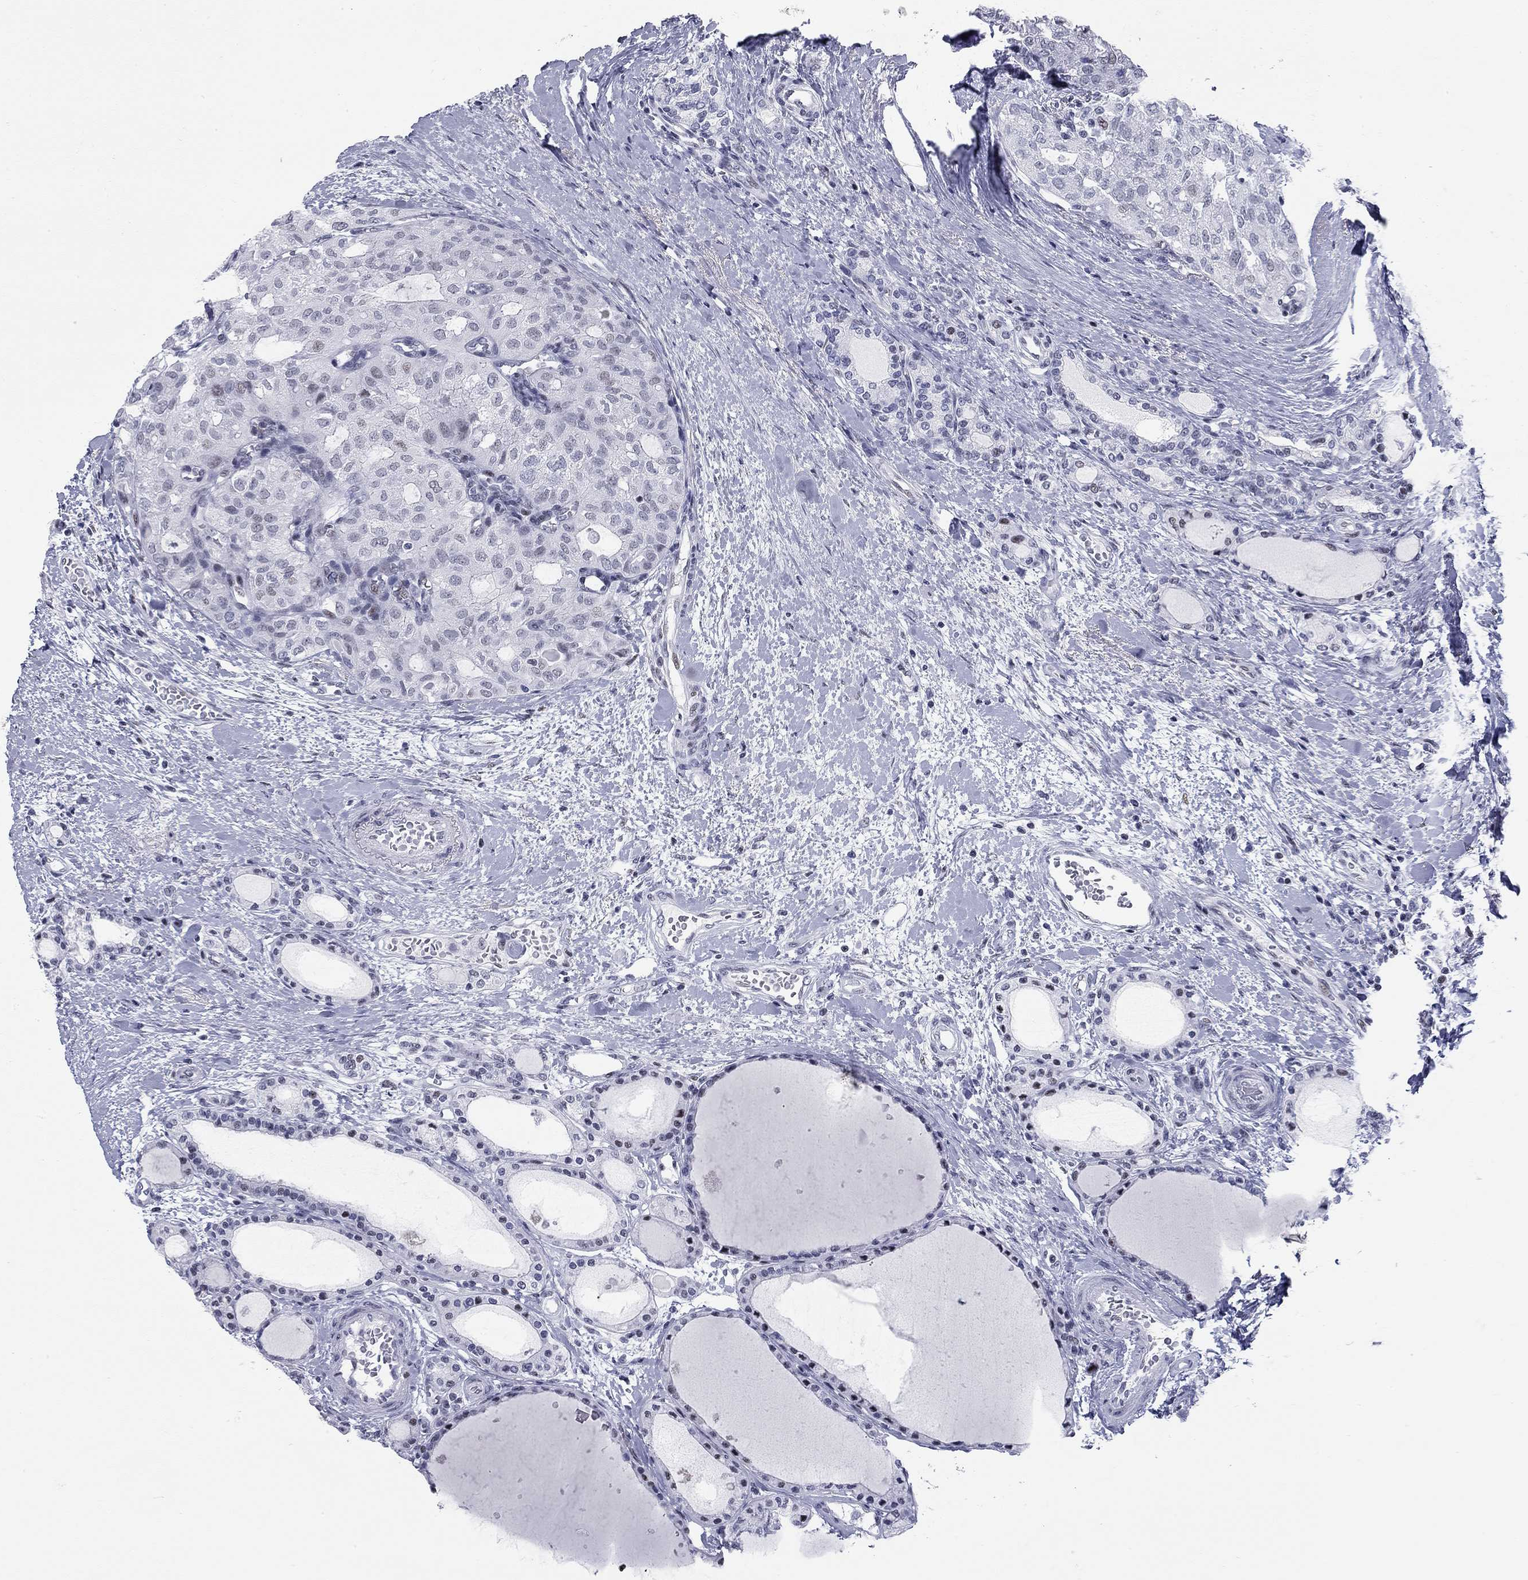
{"staining": {"intensity": "negative", "quantity": "none", "location": "none"}, "tissue": "thyroid cancer", "cell_type": "Tumor cells", "image_type": "cancer", "snomed": [{"axis": "morphology", "description": "Follicular adenoma carcinoma, NOS"}, {"axis": "topography", "description": "Thyroid gland"}], "caption": "DAB immunohistochemical staining of human thyroid follicular adenoma carcinoma shows no significant expression in tumor cells. Nuclei are stained in blue.", "gene": "ASF1B", "patient": {"sex": "male", "age": 75}}